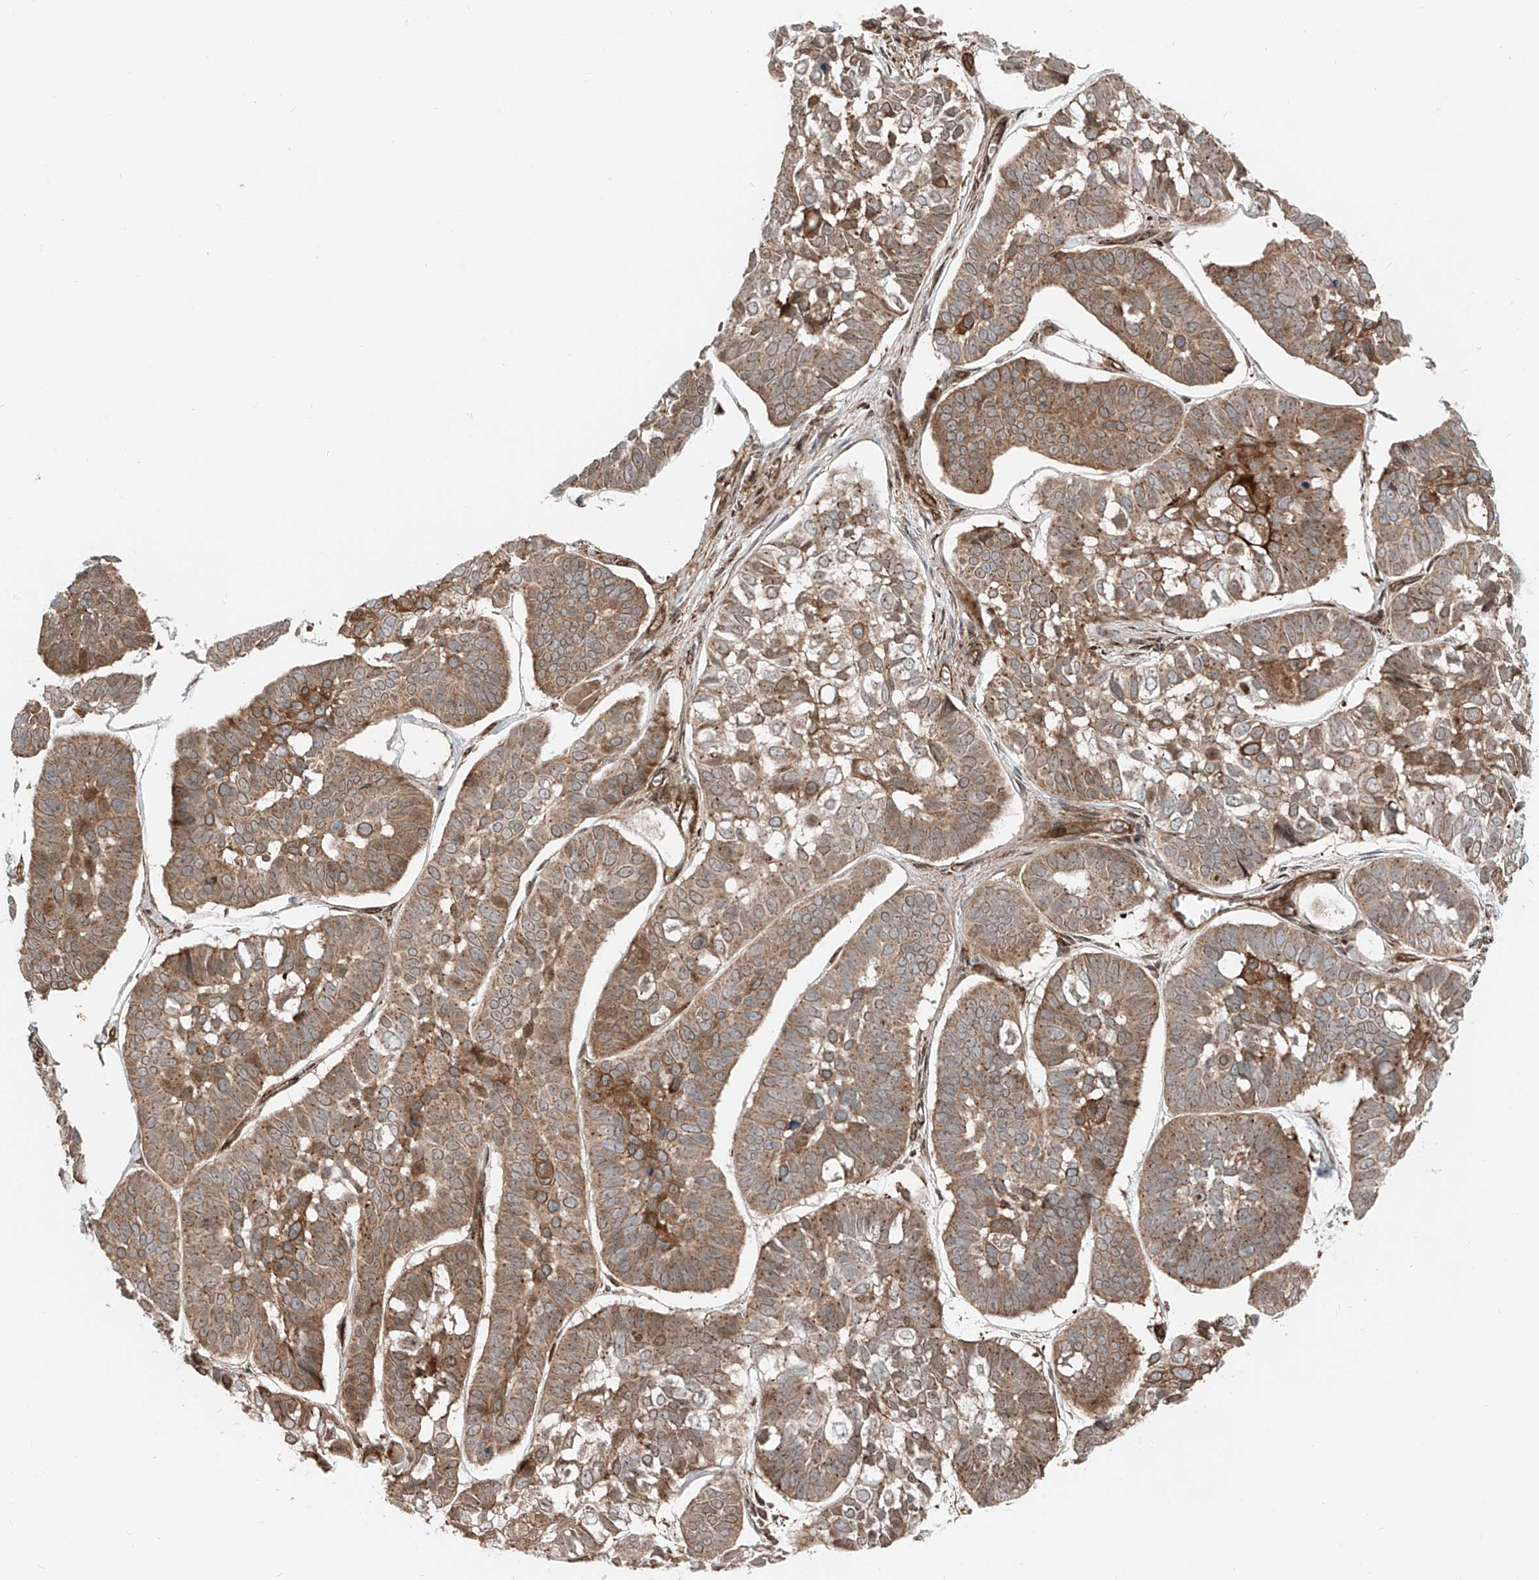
{"staining": {"intensity": "moderate", "quantity": ">75%", "location": "cytoplasmic/membranous"}, "tissue": "skin cancer", "cell_type": "Tumor cells", "image_type": "cancer", "snomed": [{"axis": "morphology", "description": "Basal cell carcinoma"}, {"axis": "topography", "description": "Skin"}], "caption": "Immunohistochemical staining of human skin cancer (basal cell carcinoma) displays medium levels of moderate cytoplasmic/membranous protein expression in approximately >75% of tumor cells.", "gene": "USP48", "patient": {"sex": "male", "age": 62}}